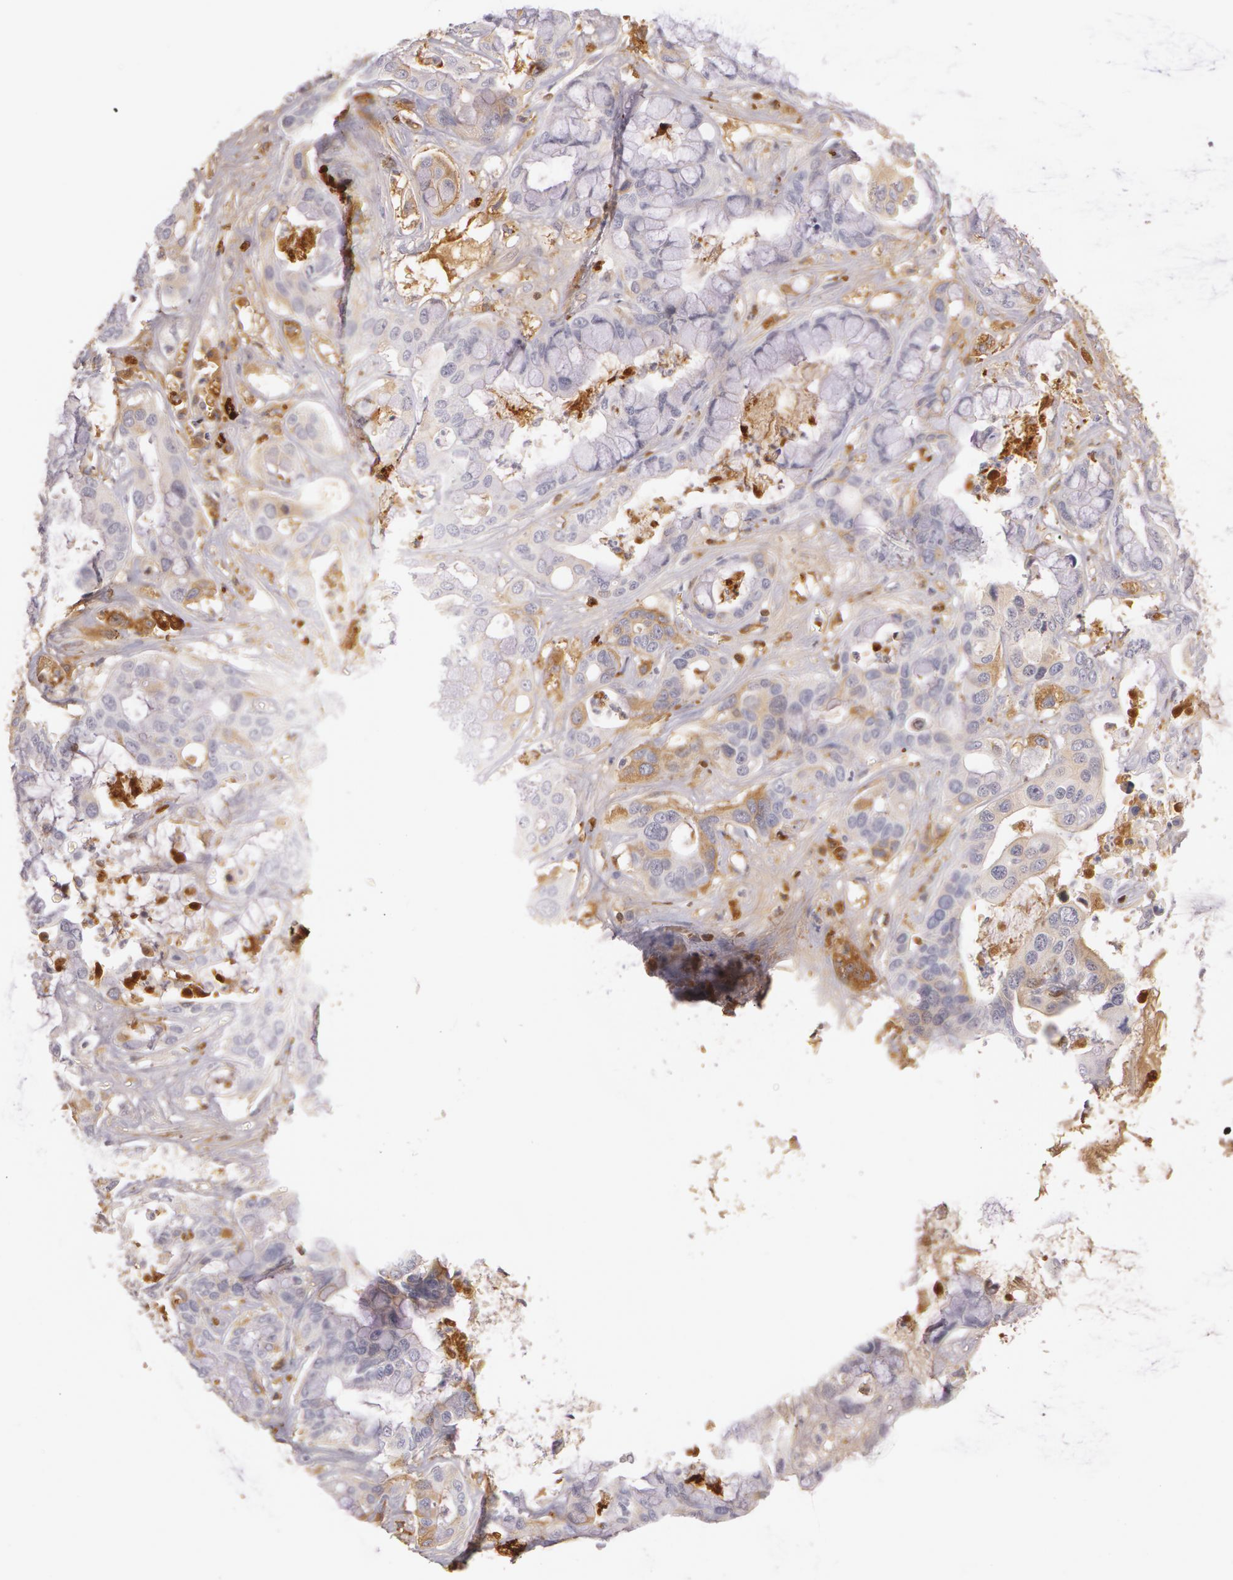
{"staining": {"intensity": "weak", "quantity": "25%-75%", "location": "cytoplasmic/membranous"}, "tissue": "liver cancer", "cell_type": "Tumor cells", "image_type": "cancer", "snomed": [{"axis": "morphology", "description": "Cholangiocarcinoma"}, {"axis": "topography", "description": "Liver"}], "caption": "Liver cancer stained with immunohistochemistry reveals weak cytoplasmic/membranous staining in about 25%-75% of tumor cells.", "gene": "LBP", "patient": {"sex": "female", "age": 65}}